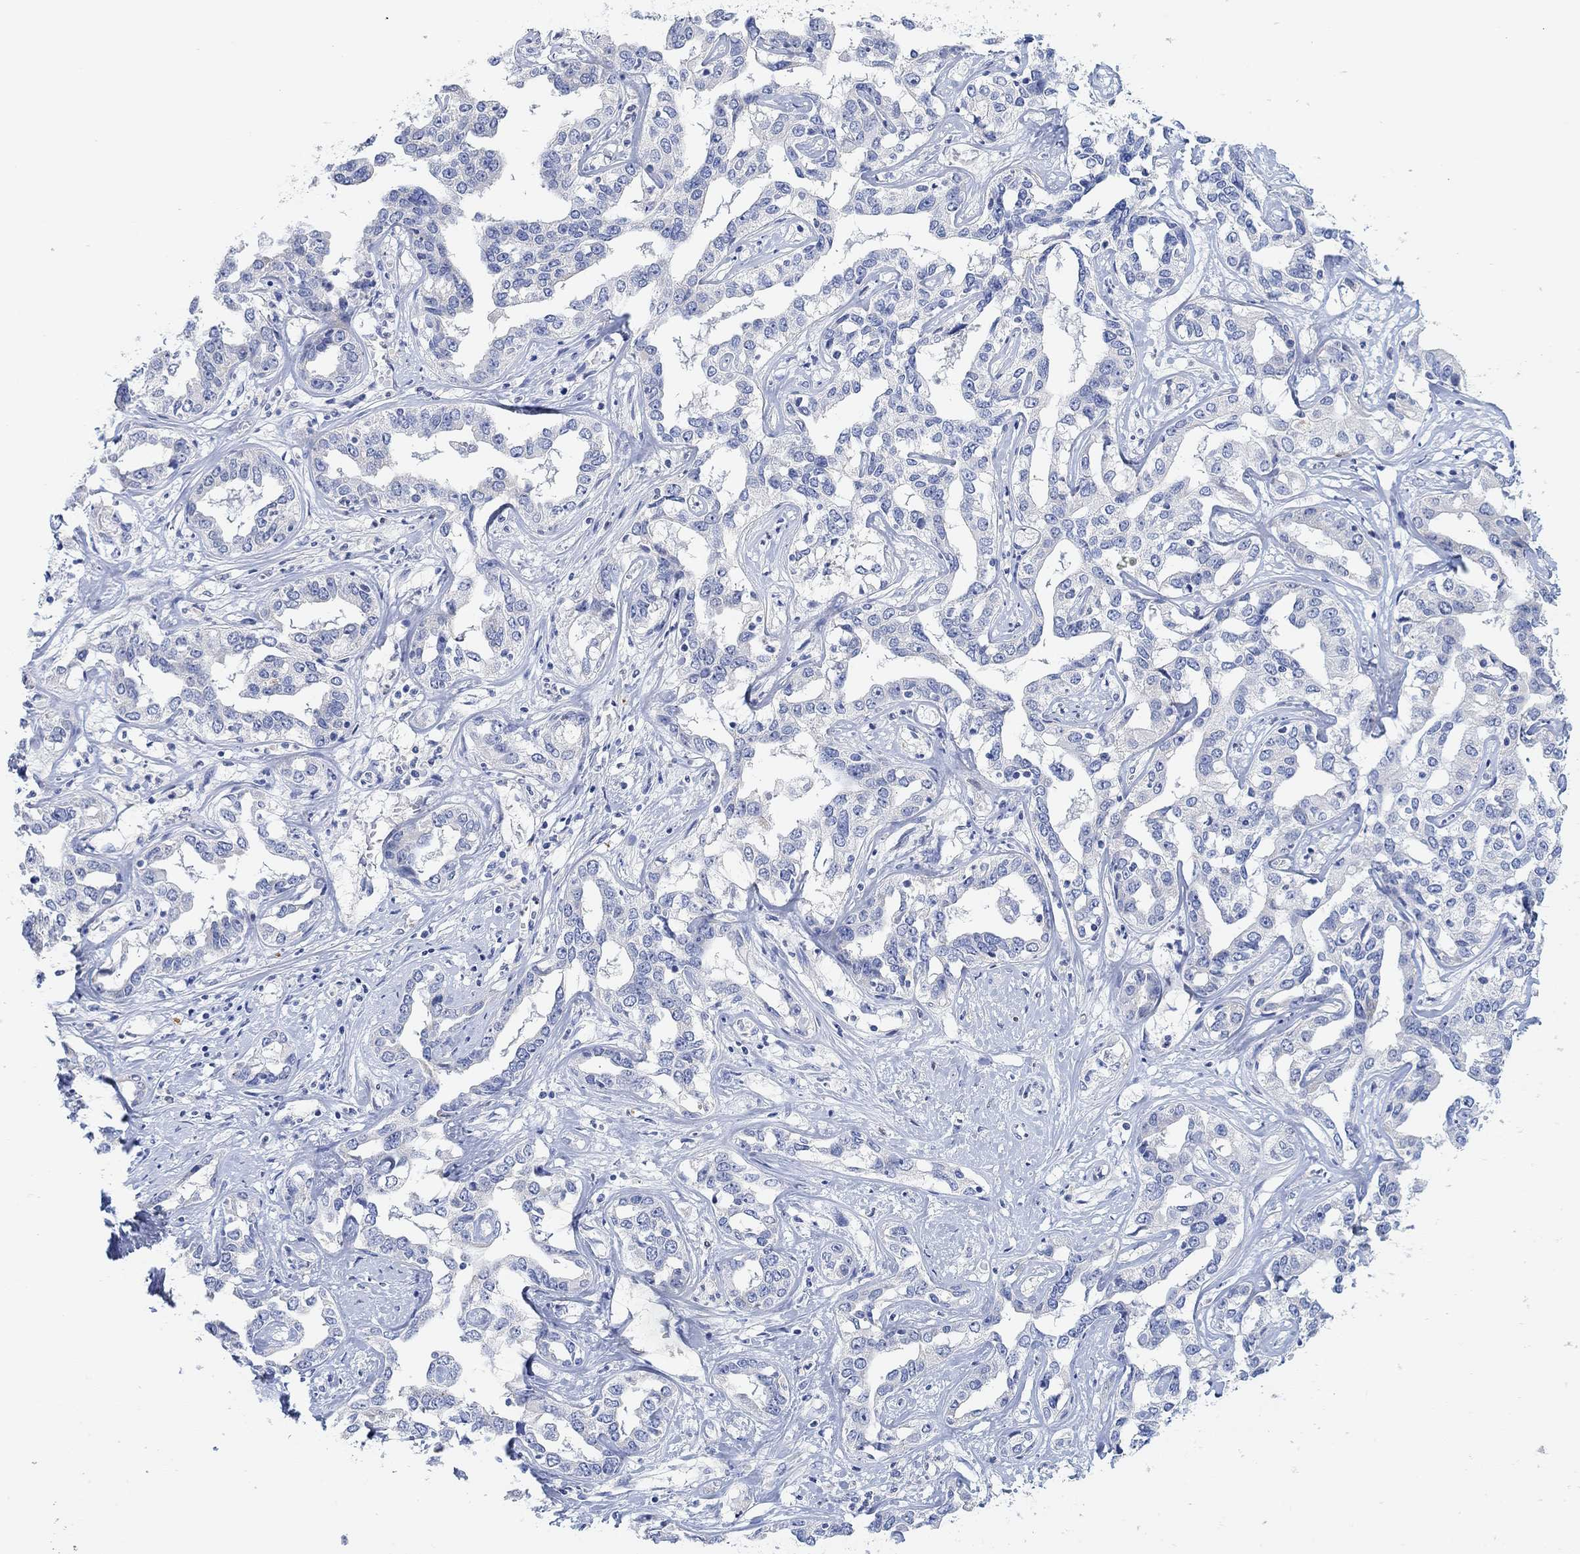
{"staining": {"intensity": "negative", "quantity": "none", "location": "none"}, "tissue": "liver cancer", "cell_type": "Tumor cells", "image_type": "cancer", "snomed": [{"axis": "morphology", "description": "Cholangiocarcinoma"}, {"axis": "topography", "description": "Liver"}], "caption": "High power microscopy micrograph of an immunohistochemistry (IHC) histopathology image of liver cancer (cholangiocarcinoma), revealing no significant expression in tumor cells. Brightfield microscopy of immunohistochemistry stained with DAB (3,3'-diaminobenzidine) (brown) and hematoxylin (blue), captured at high magnification.", "gene": "VAT1L", "patient": {"sex": "male", "age": 59}}